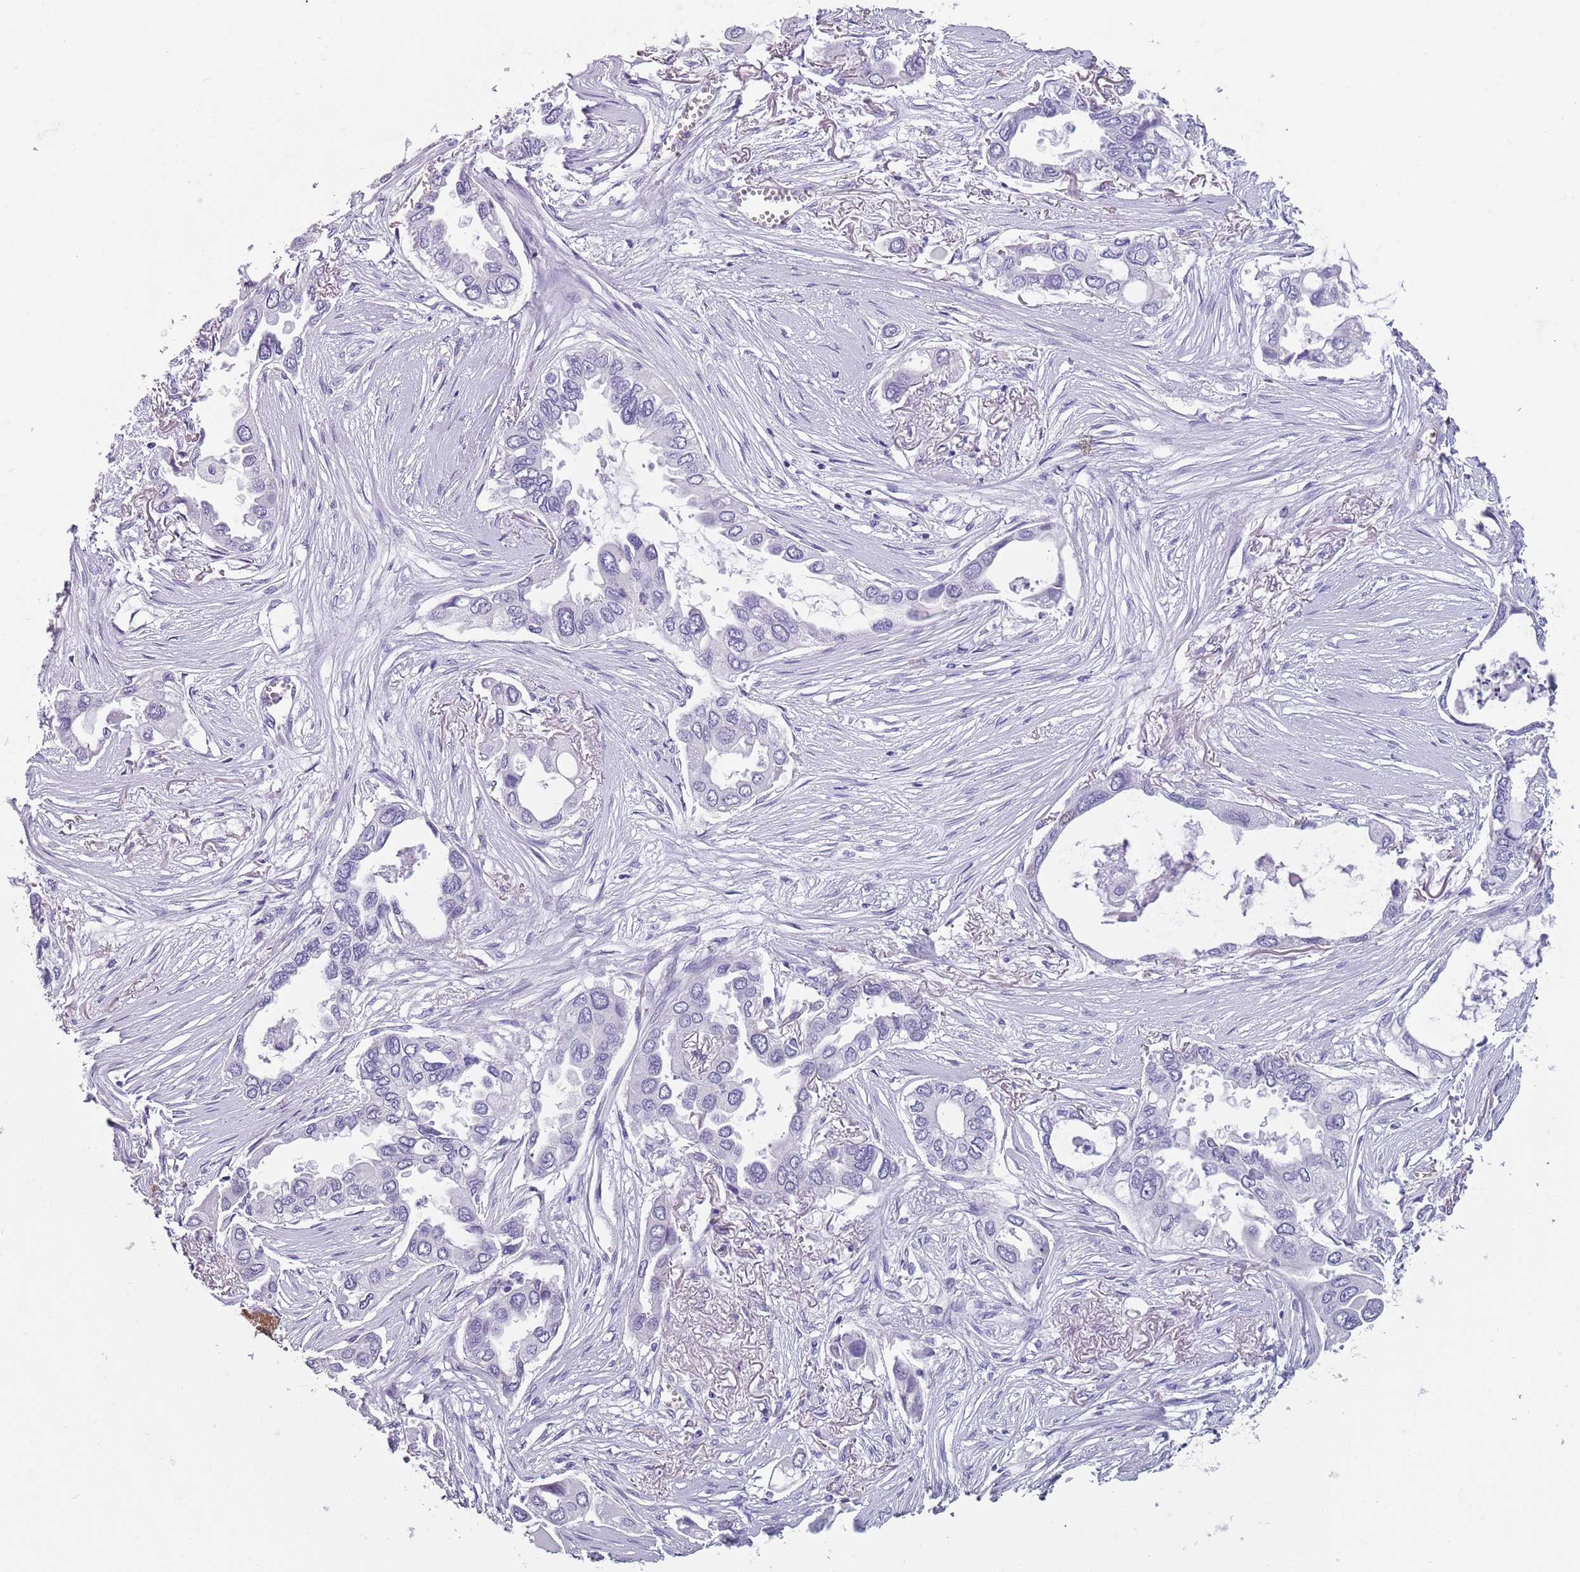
{"staining": {"intensity": "negative", "quantity": "none", "location": "none"}, "tissue": "lung cancer", "cell_type": "Tumor cells", "image_type": "cancer", "snomed": [{"axis": "morphology", "description": "Adenocarcinoma, NOS"}, {"axis": "topography", "description": "Lung"}], "caption": "Tumor cells show no significant staining in lung cancer.", "gene": "SPESP1", "patient": {"sex": "female", "age": 76}}